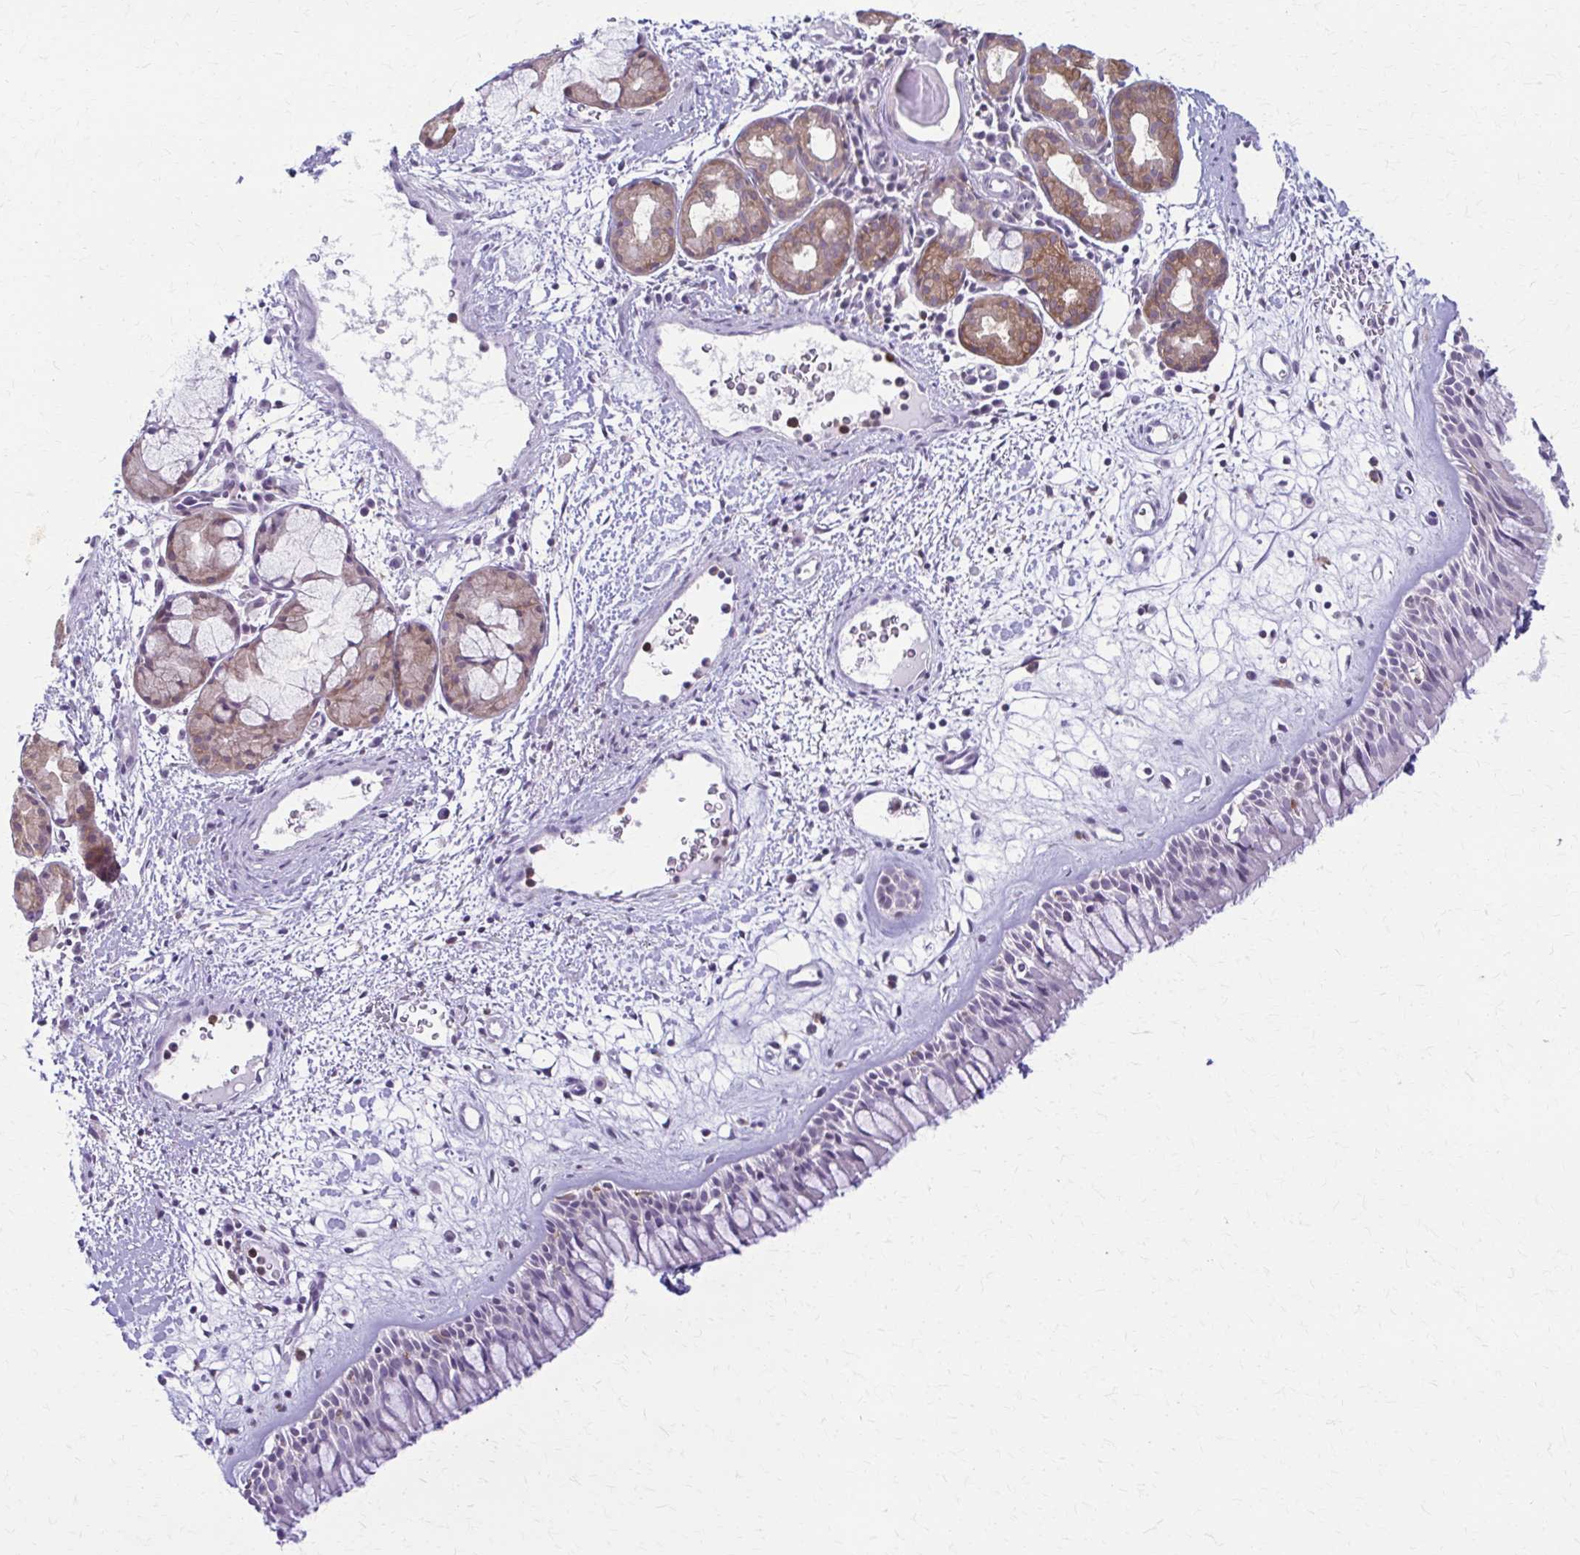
{"staining": {"intensity": "negative", "quantity": "none", "location": "none"}, "tissue": "nasopharynx", "cell_type": "Respiratory epithelial cells", "image_type": "normal", "snomed": [{"axis": "morphology", "description": "Normal tissue, NOS"}, {"axis": "topography", "description": "Nasopharynx"}], "caption": "IHC photomicrograph of benign nasopharynx stained for a protein (brown), which reveals no positivity in respiratory epithelial cells. (DAB (3,3'-diaminobenzidine) immunohistochemistry with hematoxylin counter stain).", "gene": "PIK3AP1", "patient": {"sex": "male", "age": 65}}